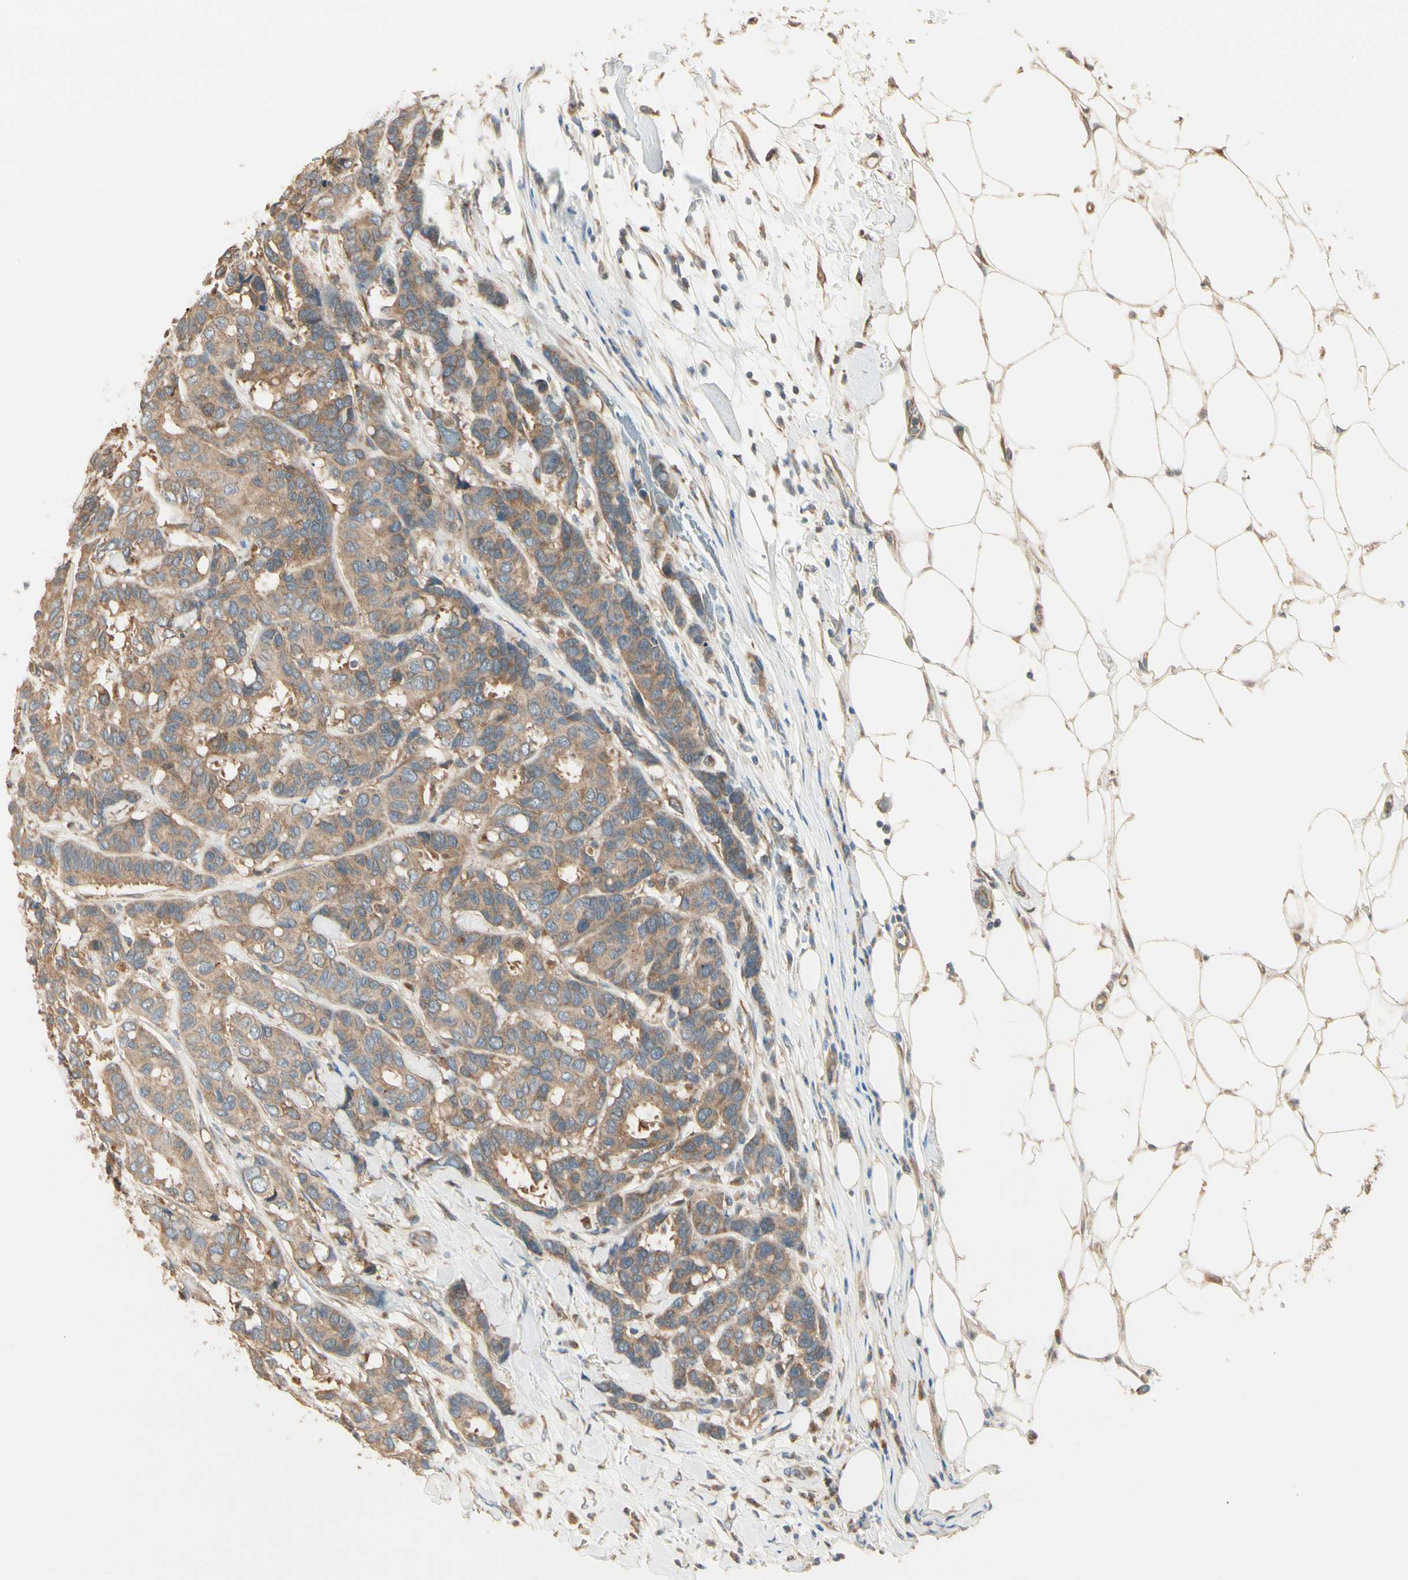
{"staining": {"intensity": "moderate", "quantity": ">75%", "location": "cytoplasmic/membranous"}, "tissue": "breast cancer", "cell_type": "Tumor cells", "image_type": "cancer", "snomed": [{"axis": "morphology", "description": "Duct carcinoma"}, {"axis": "topography", "description": "Breast"}], "caption": "This is a micrograph of immunohistochemistry staining of breast cancer (infiltrating ductal carcinoma), which shows moderate positivity in the cytoplasmic/membranous of tumor cells.", "gene": "IRAG1", "patient": {"sex": "female", "age": 87}}